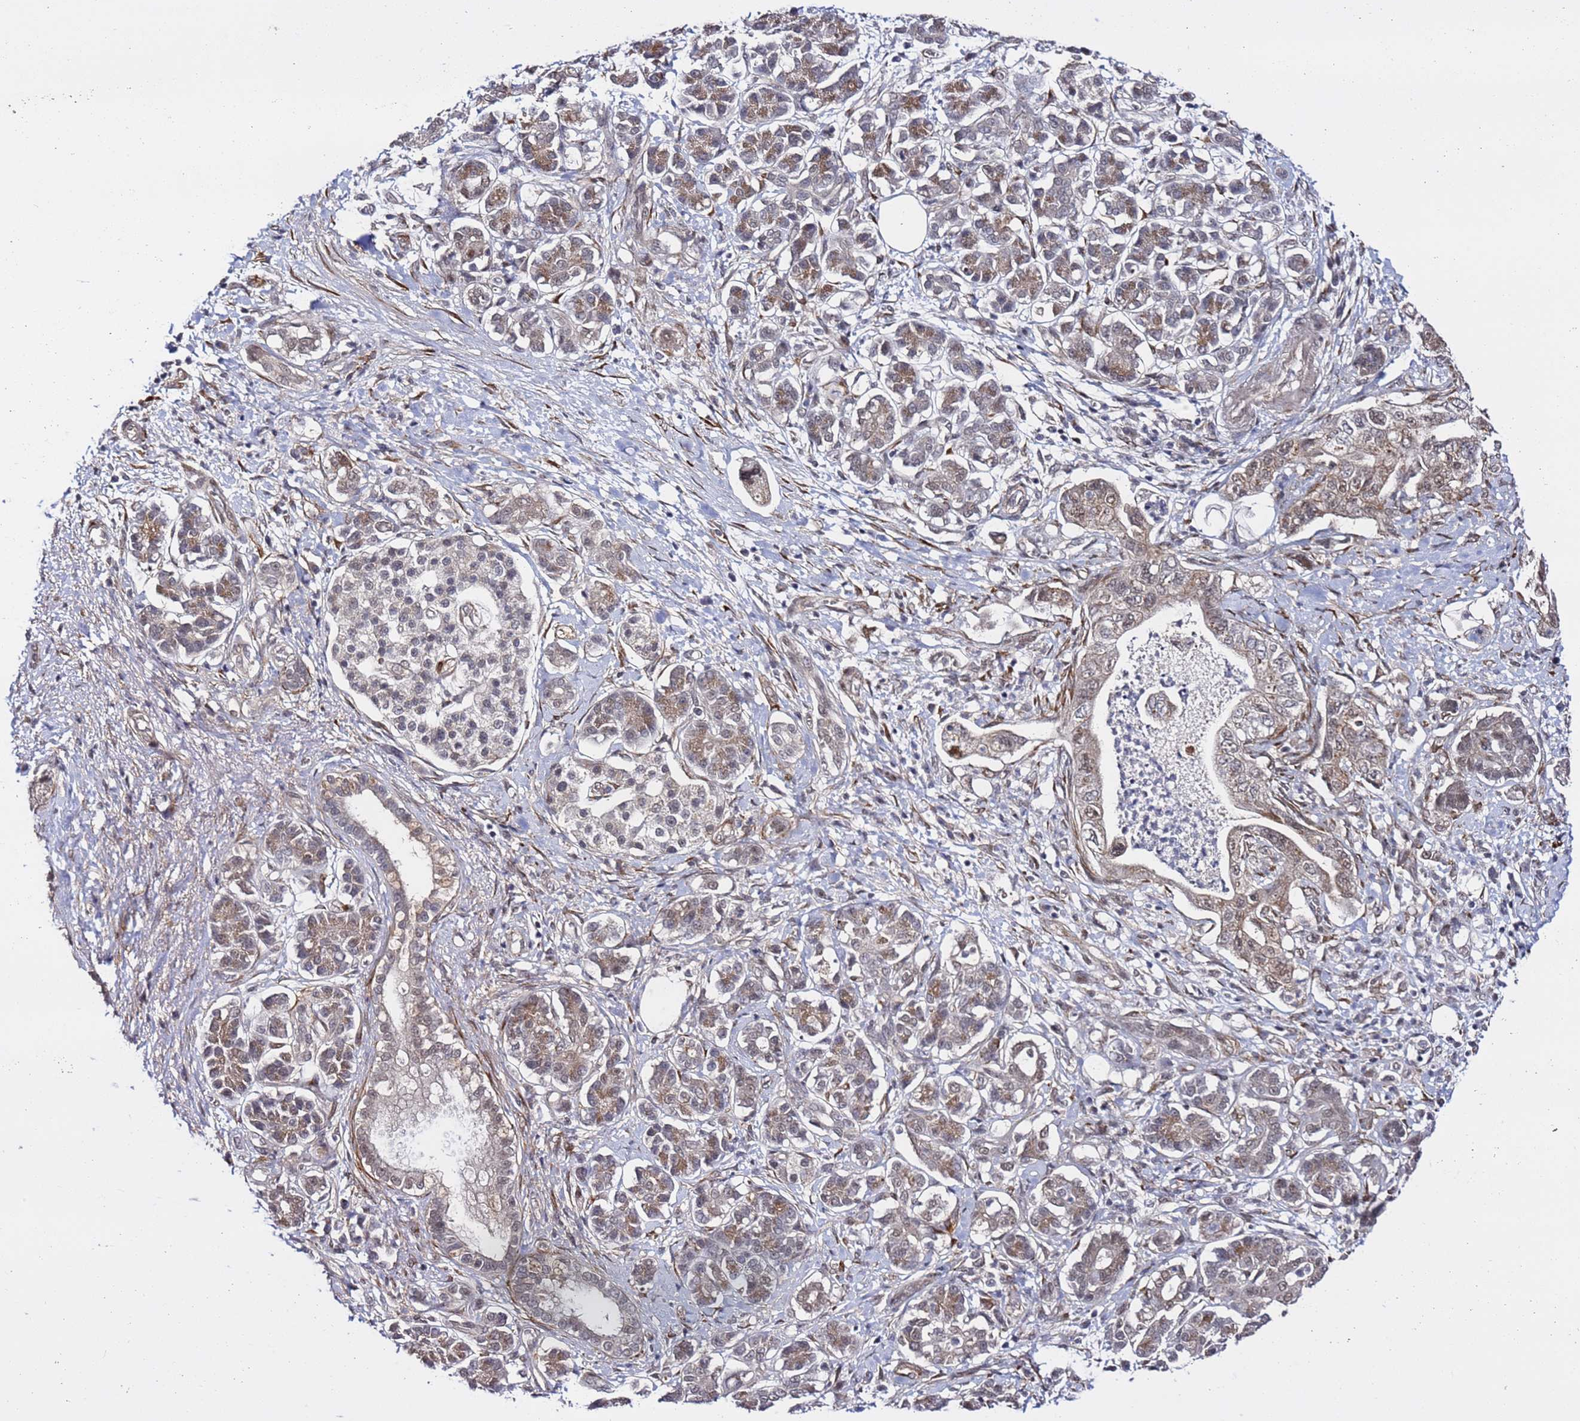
{"staining": {"intensity": "weak", "quantity": "25%-75%", "location": "cytoplasmic/membranous"}, "tissue": "pancreatic cancer", "cell_type": "Tumor cells", "image_type": "cancer", "snomed": [{"axis": "morphology", "description": "Adenocarcinoma, NOS"}, {"axis": "topography", "description": "Pancreas"}], "caption": "Immunohistochemical staining of pancreatic adenocarcinoma displays weak cytoplasmic/membranous protein positivity in about 25%-75% of tumor cells.", "gene": "POLR2D", "patient": {"sex": "female", "age": 73}}